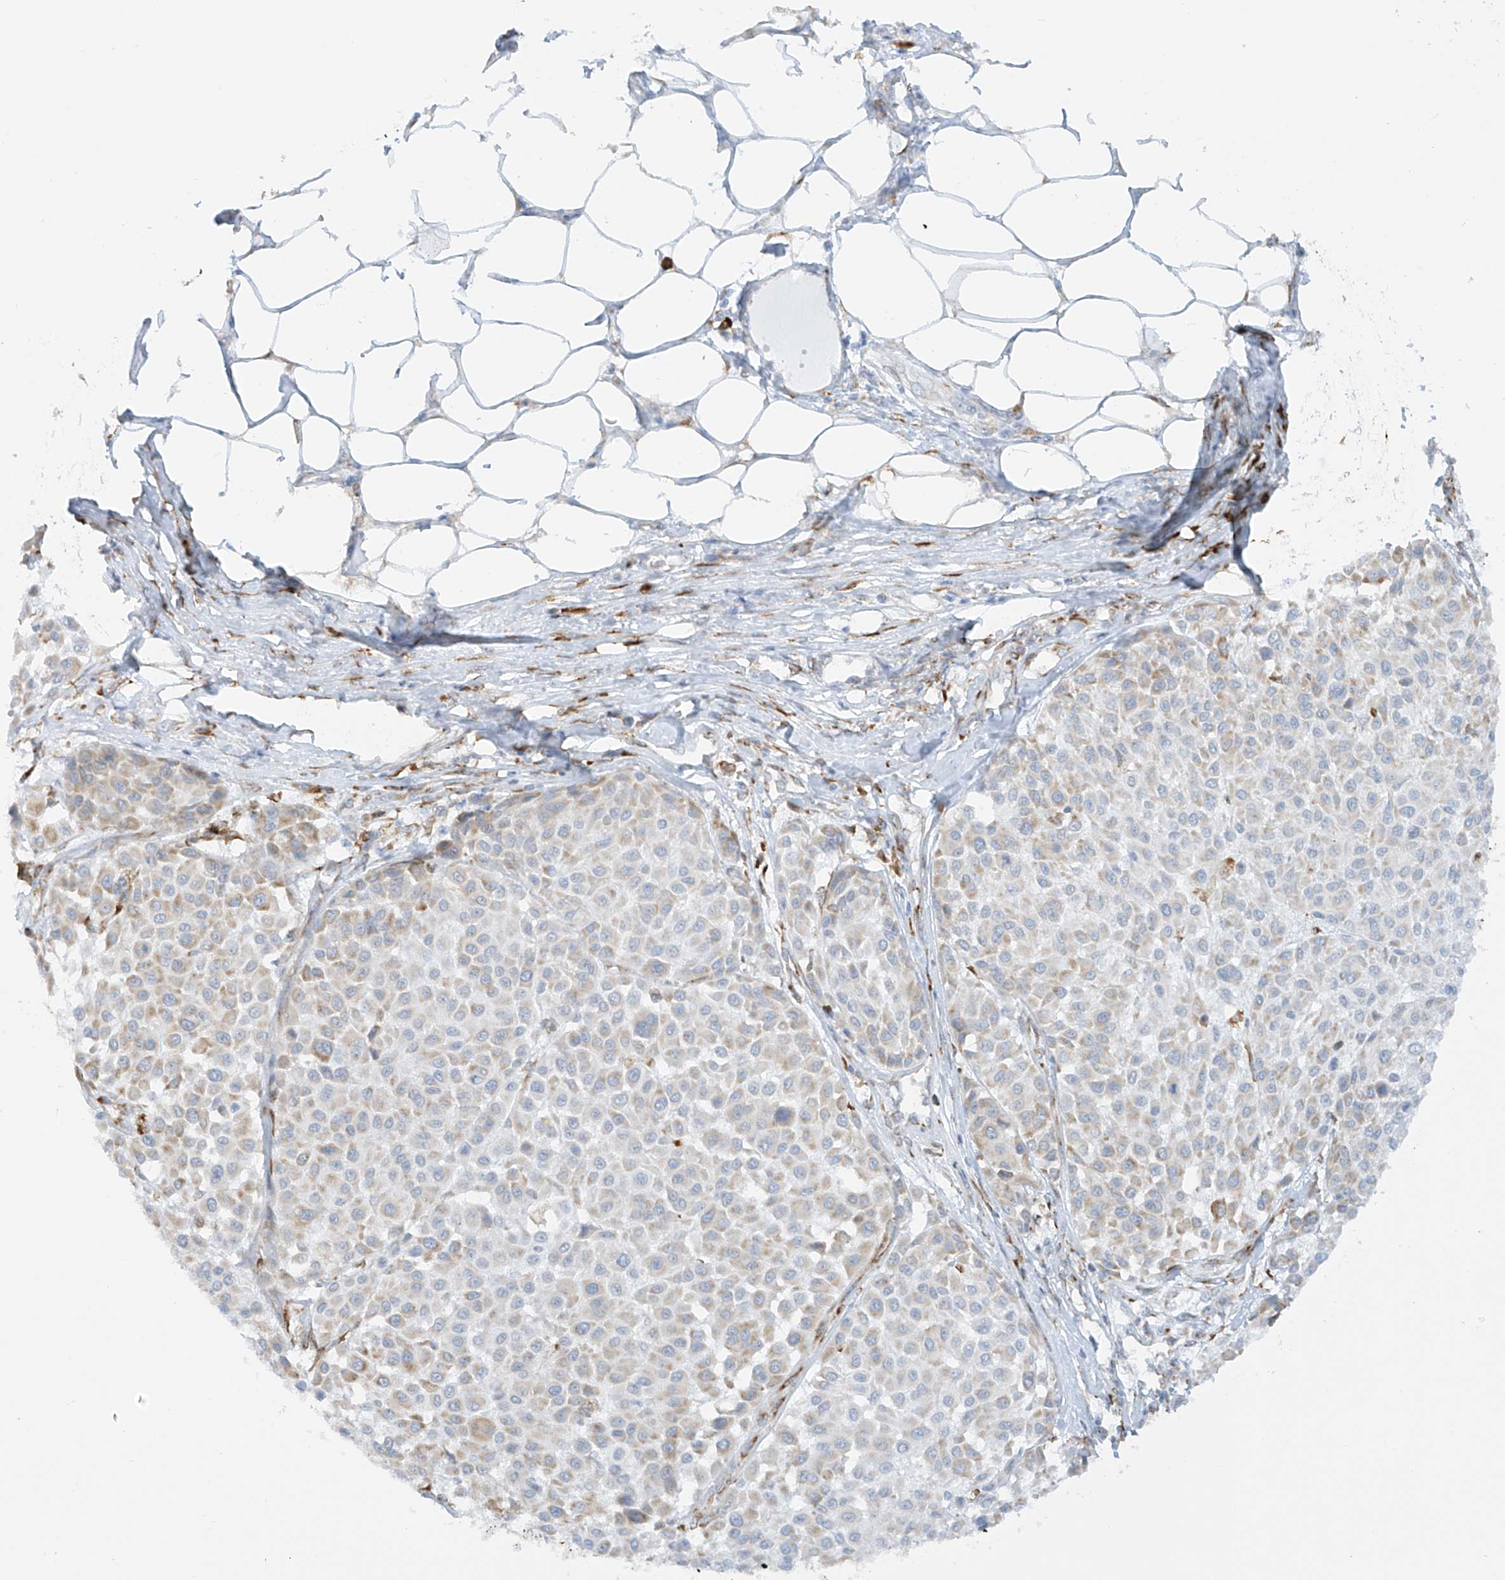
{"staining": {"intensity": "negative", "quantity": "none", "location": "none"}, "tissue": "melanoma", "cell_type": "Tumor cells", "image_type": "cancer", "snomed": [{"axis": "morphology", "description": "Malignant melanoma, Metastatic site"}, {"axis": "topography", "description": "Soft tissue"}], "caption": "Immunohistochemistry (IHC) photomicrograph of neoplastic tissue: melanoma stained with DAB demonstrates no significant protein expression in tumor cells.", "gene": "LRRC59", "patient": {"sex": "male", "age": 41}}